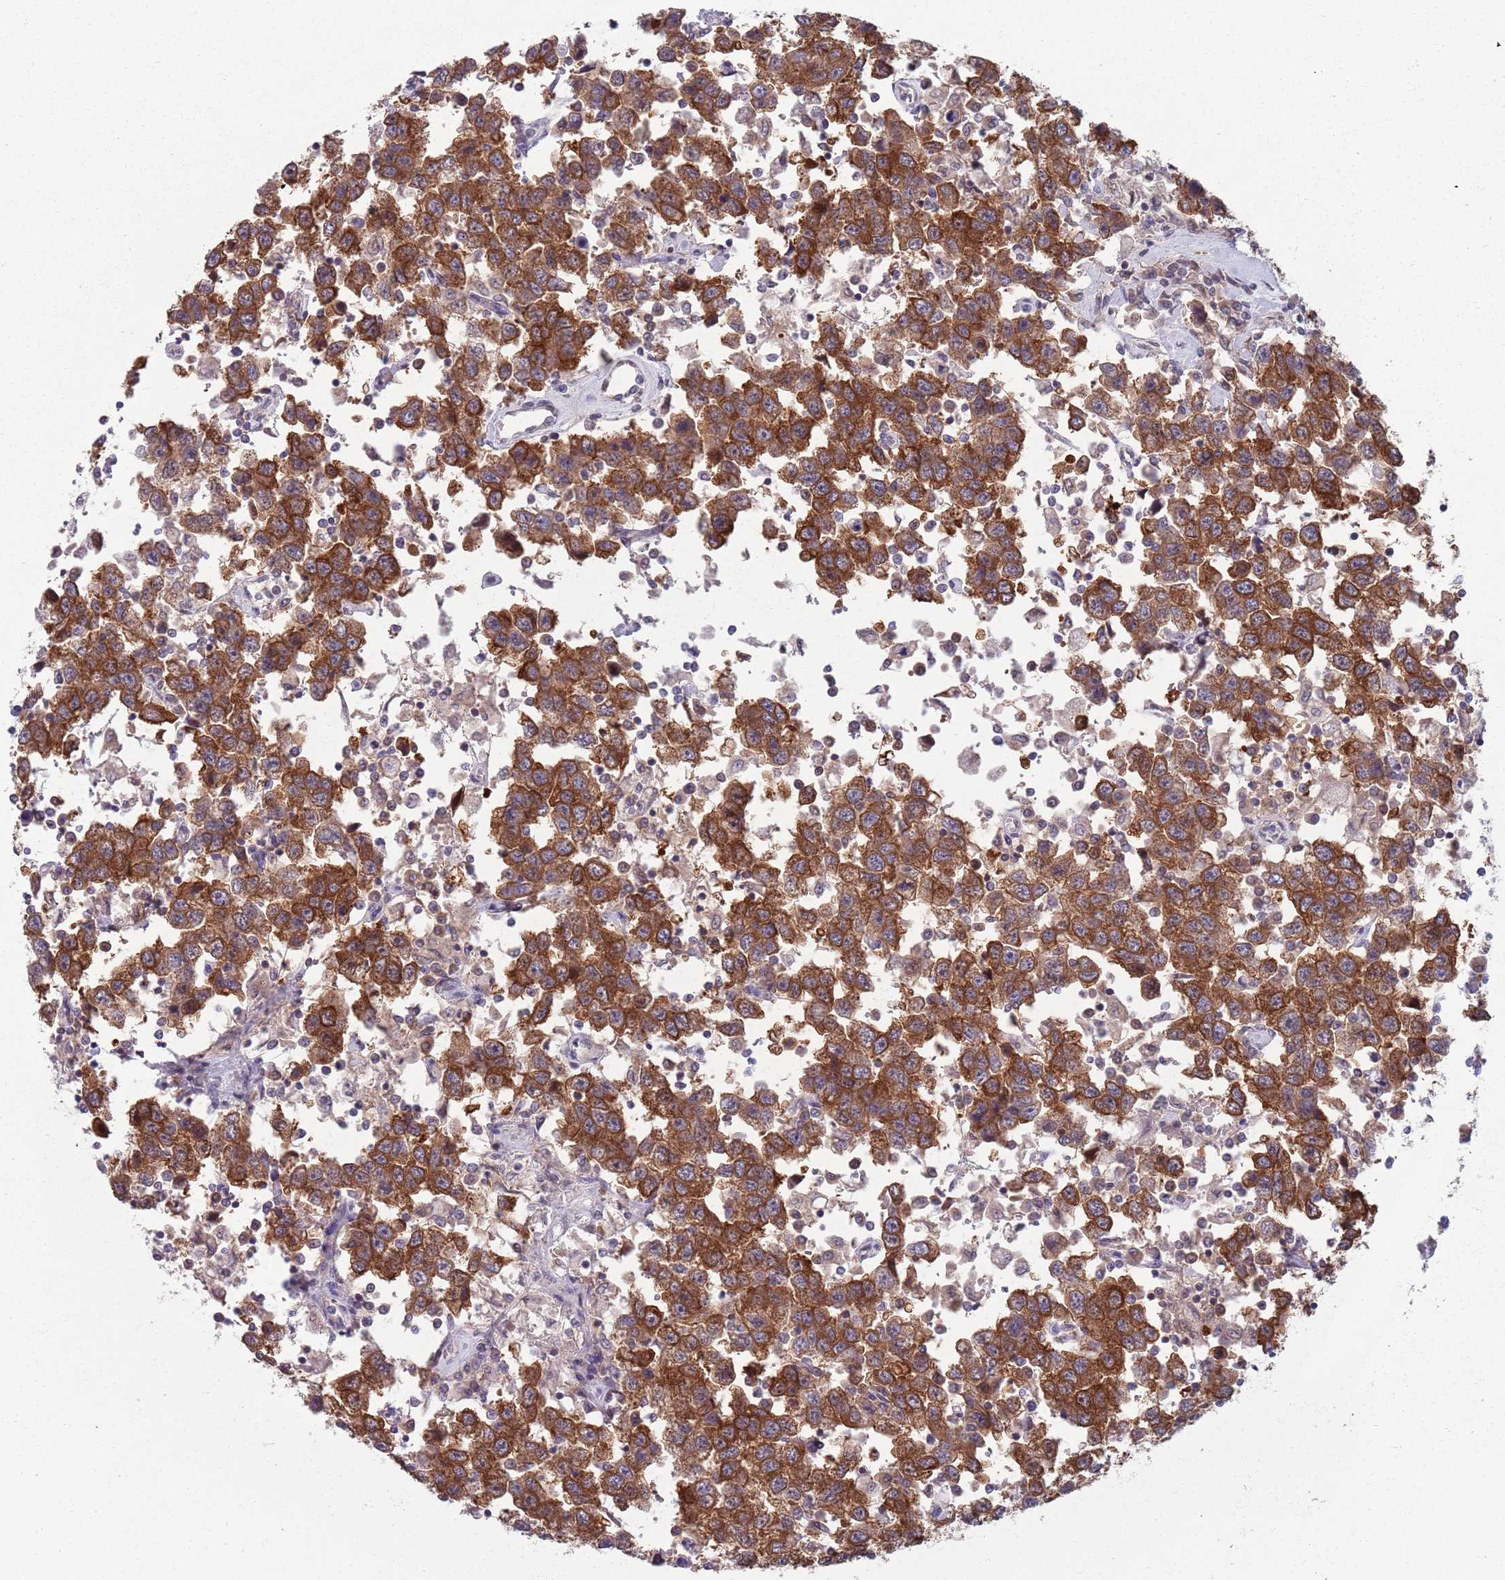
{"staining": {"intensity": "strong", "quantity": ">75%", "location": "cytoplasmic/membranous"}, "tissue": "testis cancer", "cell_type": "Tumor cells", "image_type": "cancer", "snomed": [{"axis": "morphology", "description": "Seminoma, NOS"}, {"axis": "topography", "description": "Testis"}], "caption": "A brown stain shows strong cytoplasmic/membranous expression of a protein in testis cancer tumor cells.", "gene": "CLNS1A", "patient": {"sex": "male", "age": 41}}